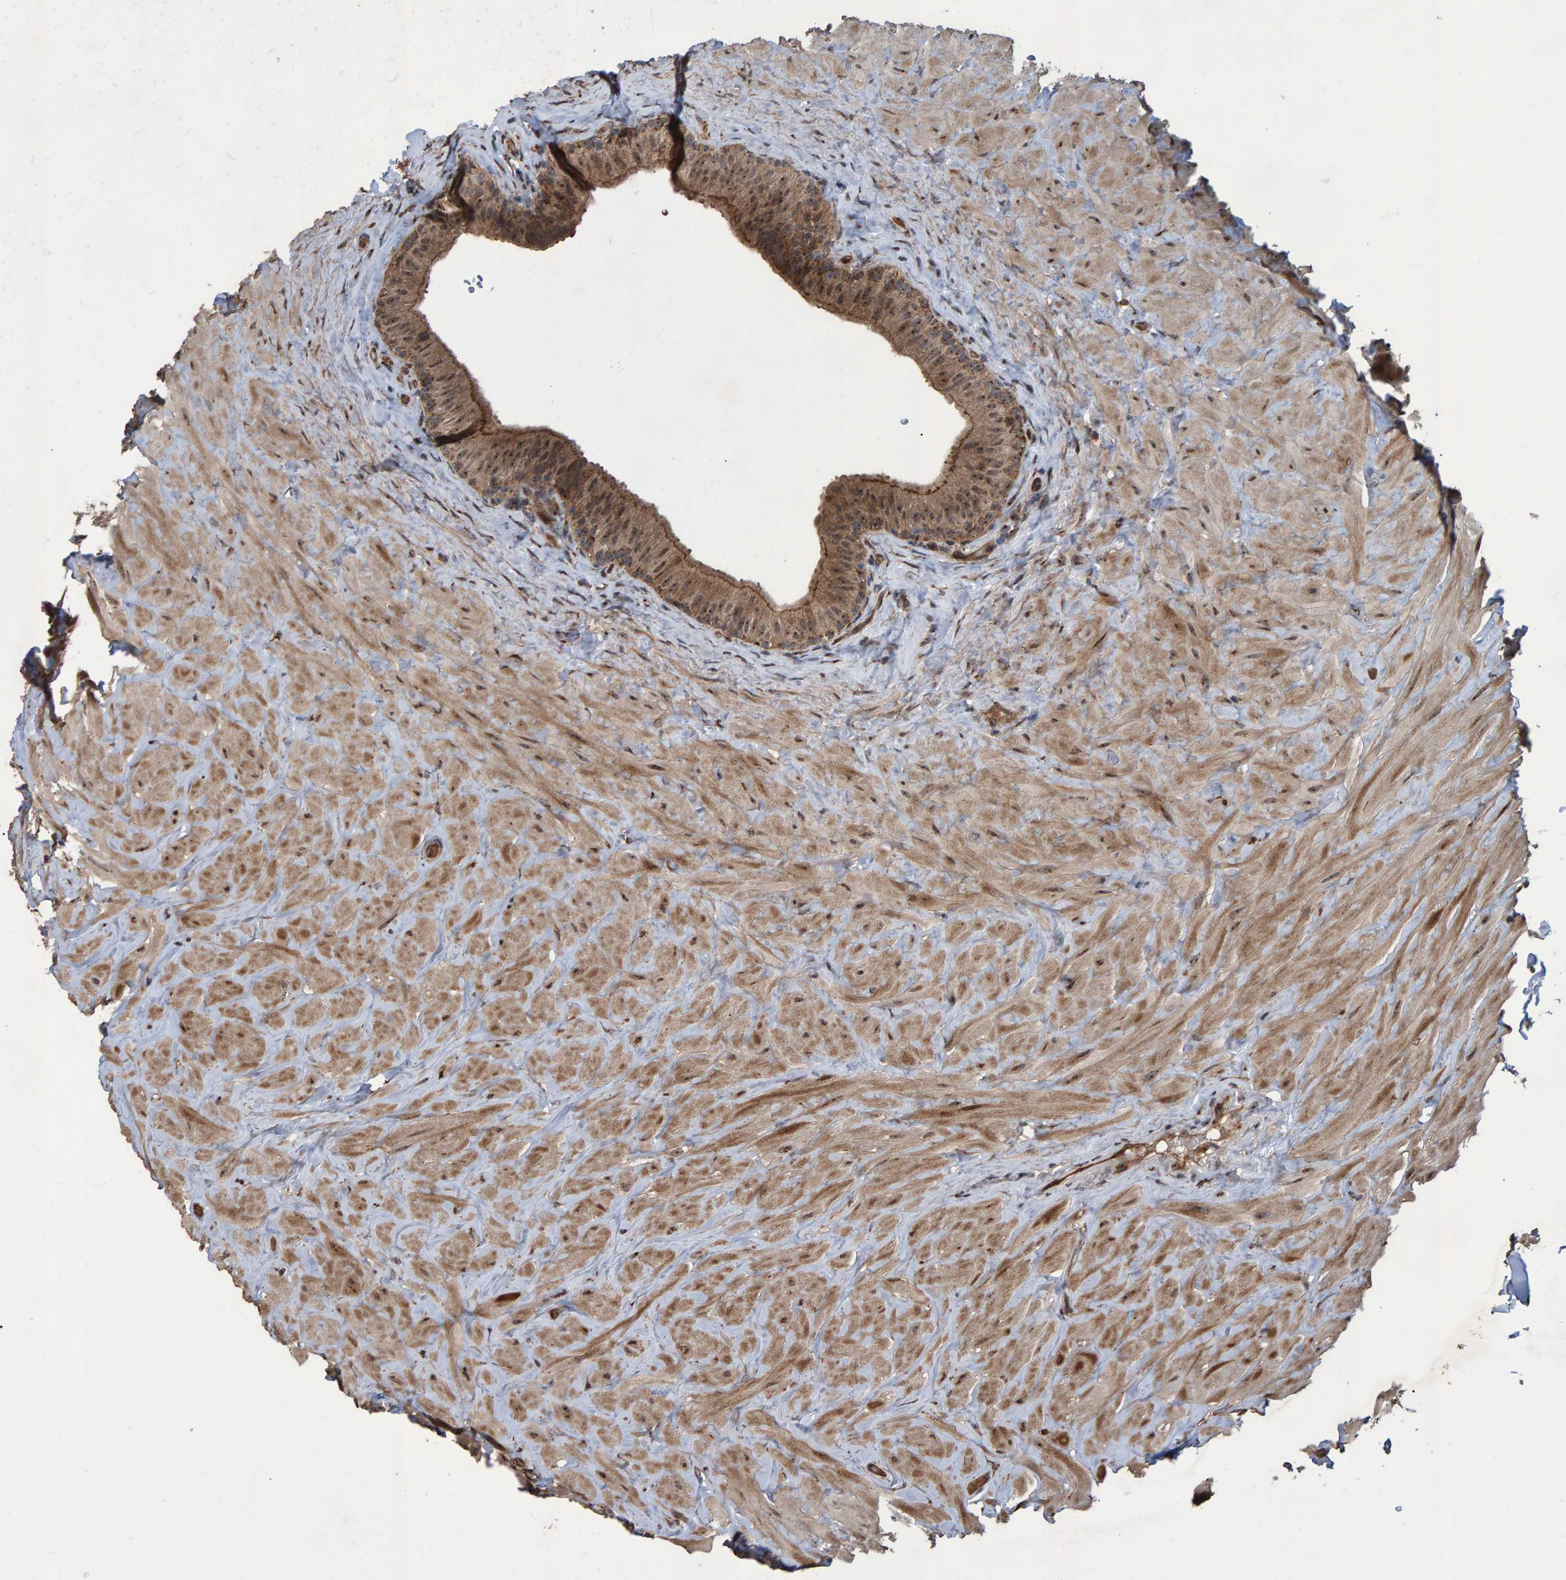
{"staining": {"intensity": "moderate", "quantity": ">75%", "location": "cytoplasmic/membranous,nuclear"}, "tissue": "epididymis", "cell_type": "Glandular cells", "image_type": "normal", "snomed": [{"axis": "morphology", "description": "Normal tissue, NOS"}, {"axis": "topography", "description": "Vascular tissue"}, {"axis": "topography", "description": "Epididymis"}], "caption": "IHC histopathology image of normal epididymis stained for a protein (brown), which exhibits medium levels of moderate cytoplasmic/membranous,nuclear staining in about >75% of glandular cells.", "gene": "TRIM68", "patient": {"sex": "male", "age": 49}}